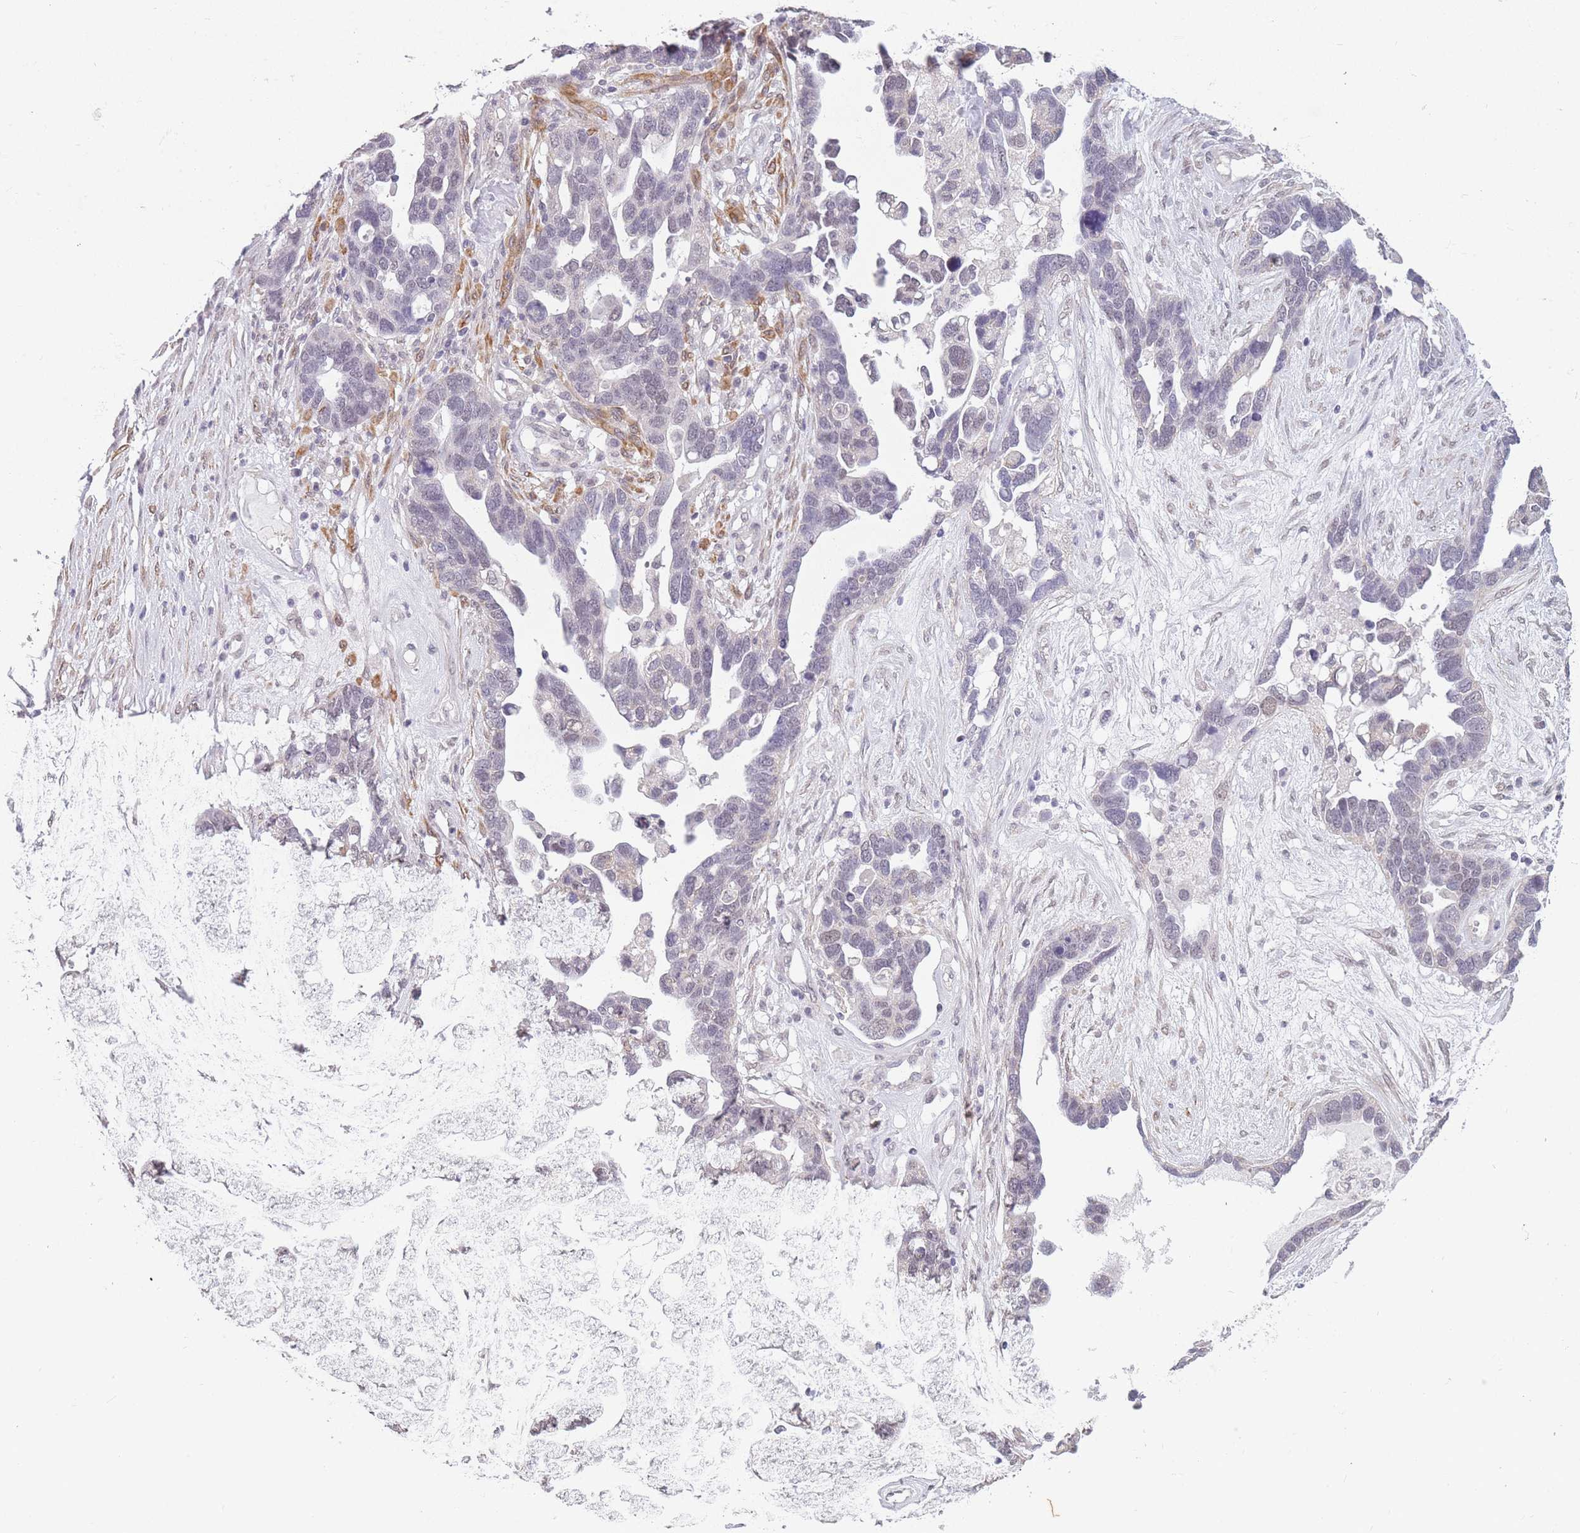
{"staining": {"intensity": "negative", "quantity": "none", "location": "none"}, "tissue": "ovarian cancer", "cell_type": "Tumor cells", "image_type": "cancer", "snomed": [{"axis": "morphology", "description": "Cystadenocarcinoma, serous, NOS"}, {"axis": "topography", "description": "Ovary"}], "caption": "A high-resolution image shows immunohistochemistry (IHC) staining of ovarian serous cystadenocarcinoma, which displays no significant staining in tumor cells.", "gene": "SIN3B", "patient": {"sex": "female", "age": 54}}